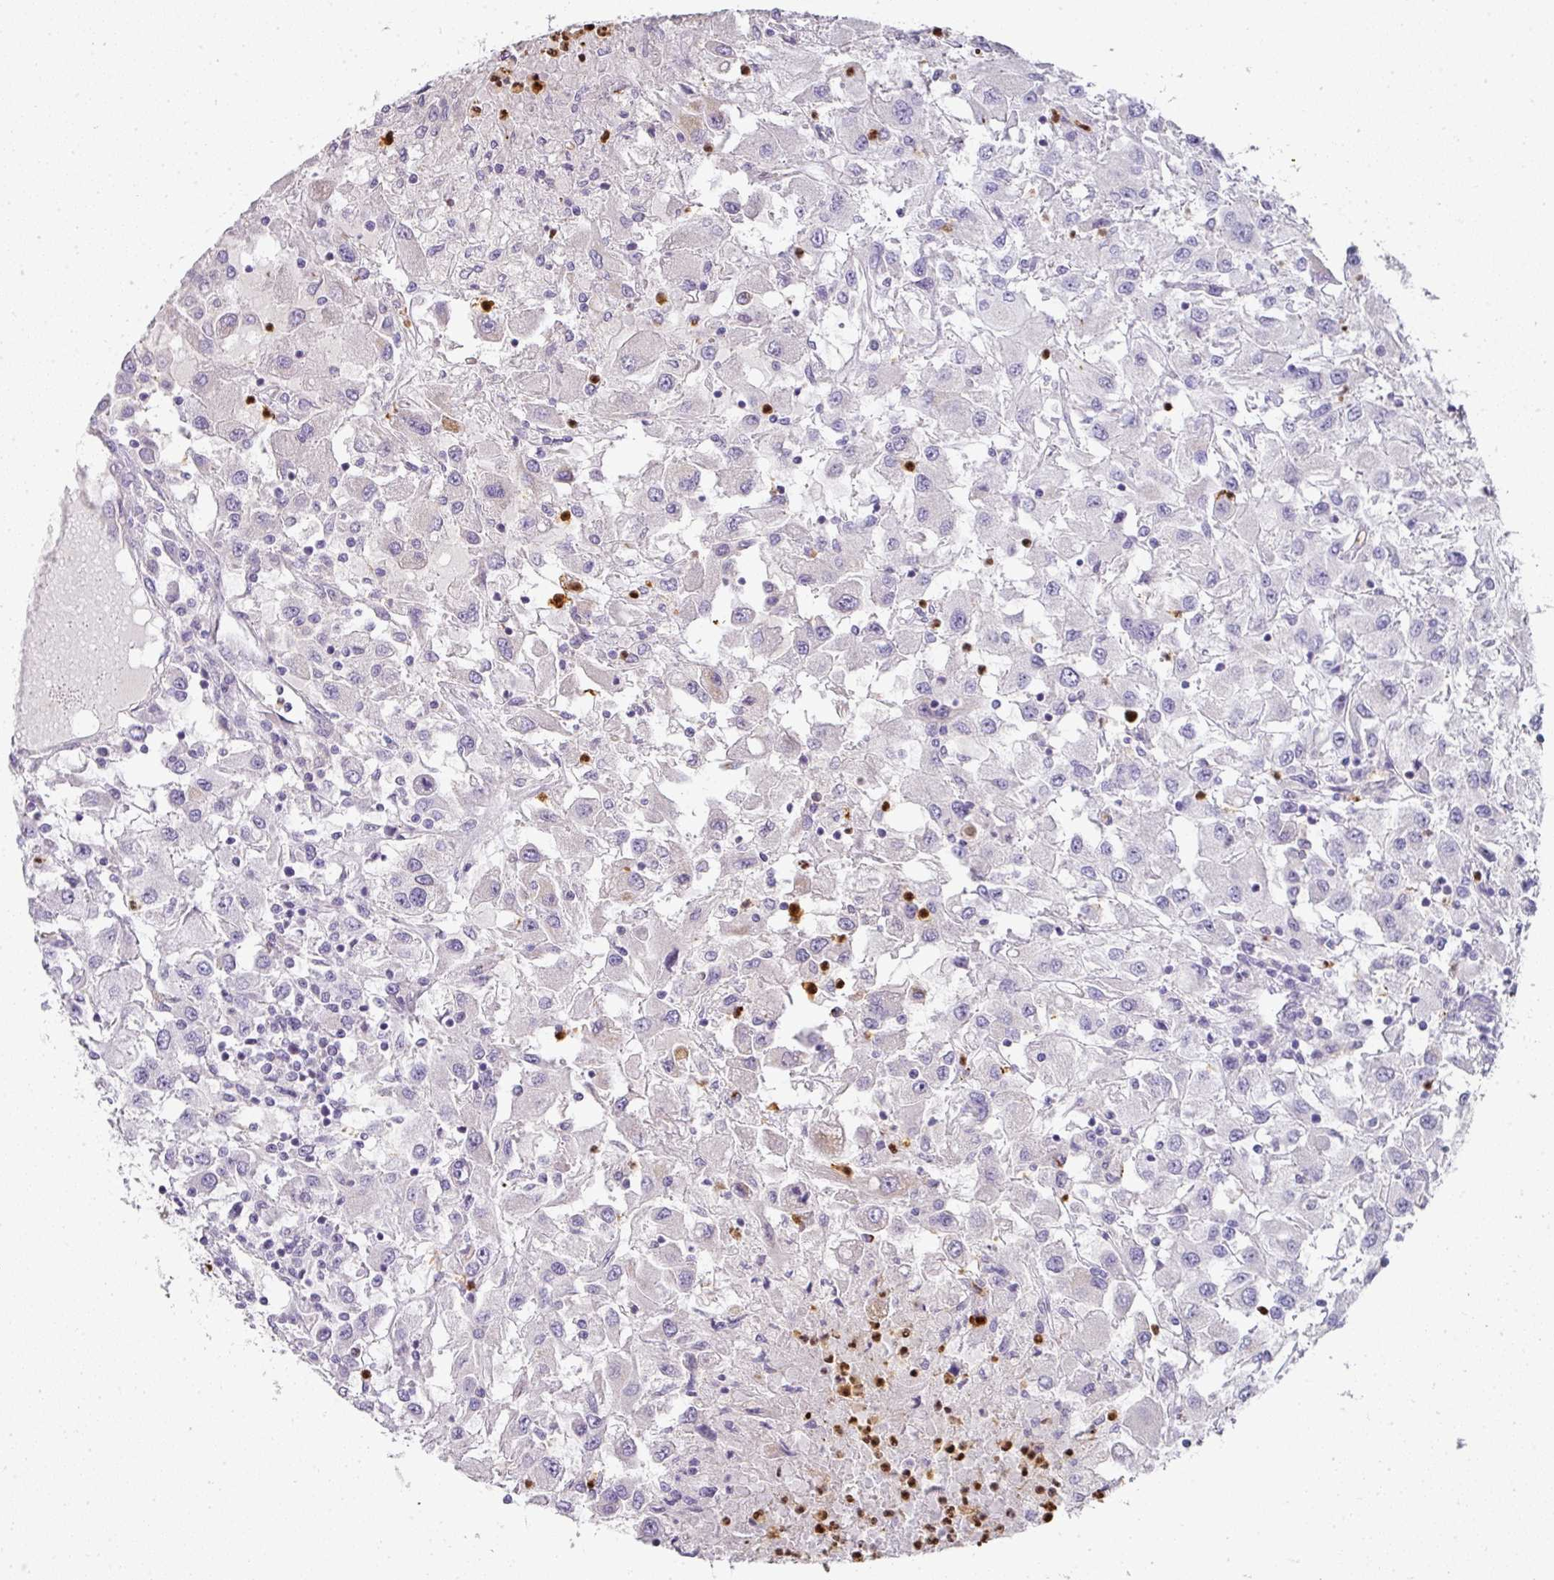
{"staining": {"intensity": "negative", "quantity": "none", "location": "none"}, "tissue": "renal cancer", "cell_type": "Tumor cells", "image_type": "cancer", "snomed": [{"axis": "morphology", "description": "Adenocarcinoma, NOS"}, {"axis": "topography", "description": "Kidney"}], "caption": "Image shows no protein staining in tumor cells of adenocarcinoma (renal) tissue.", "gene": "HHEX", "patient": {"sex": "female", "age": 67}}